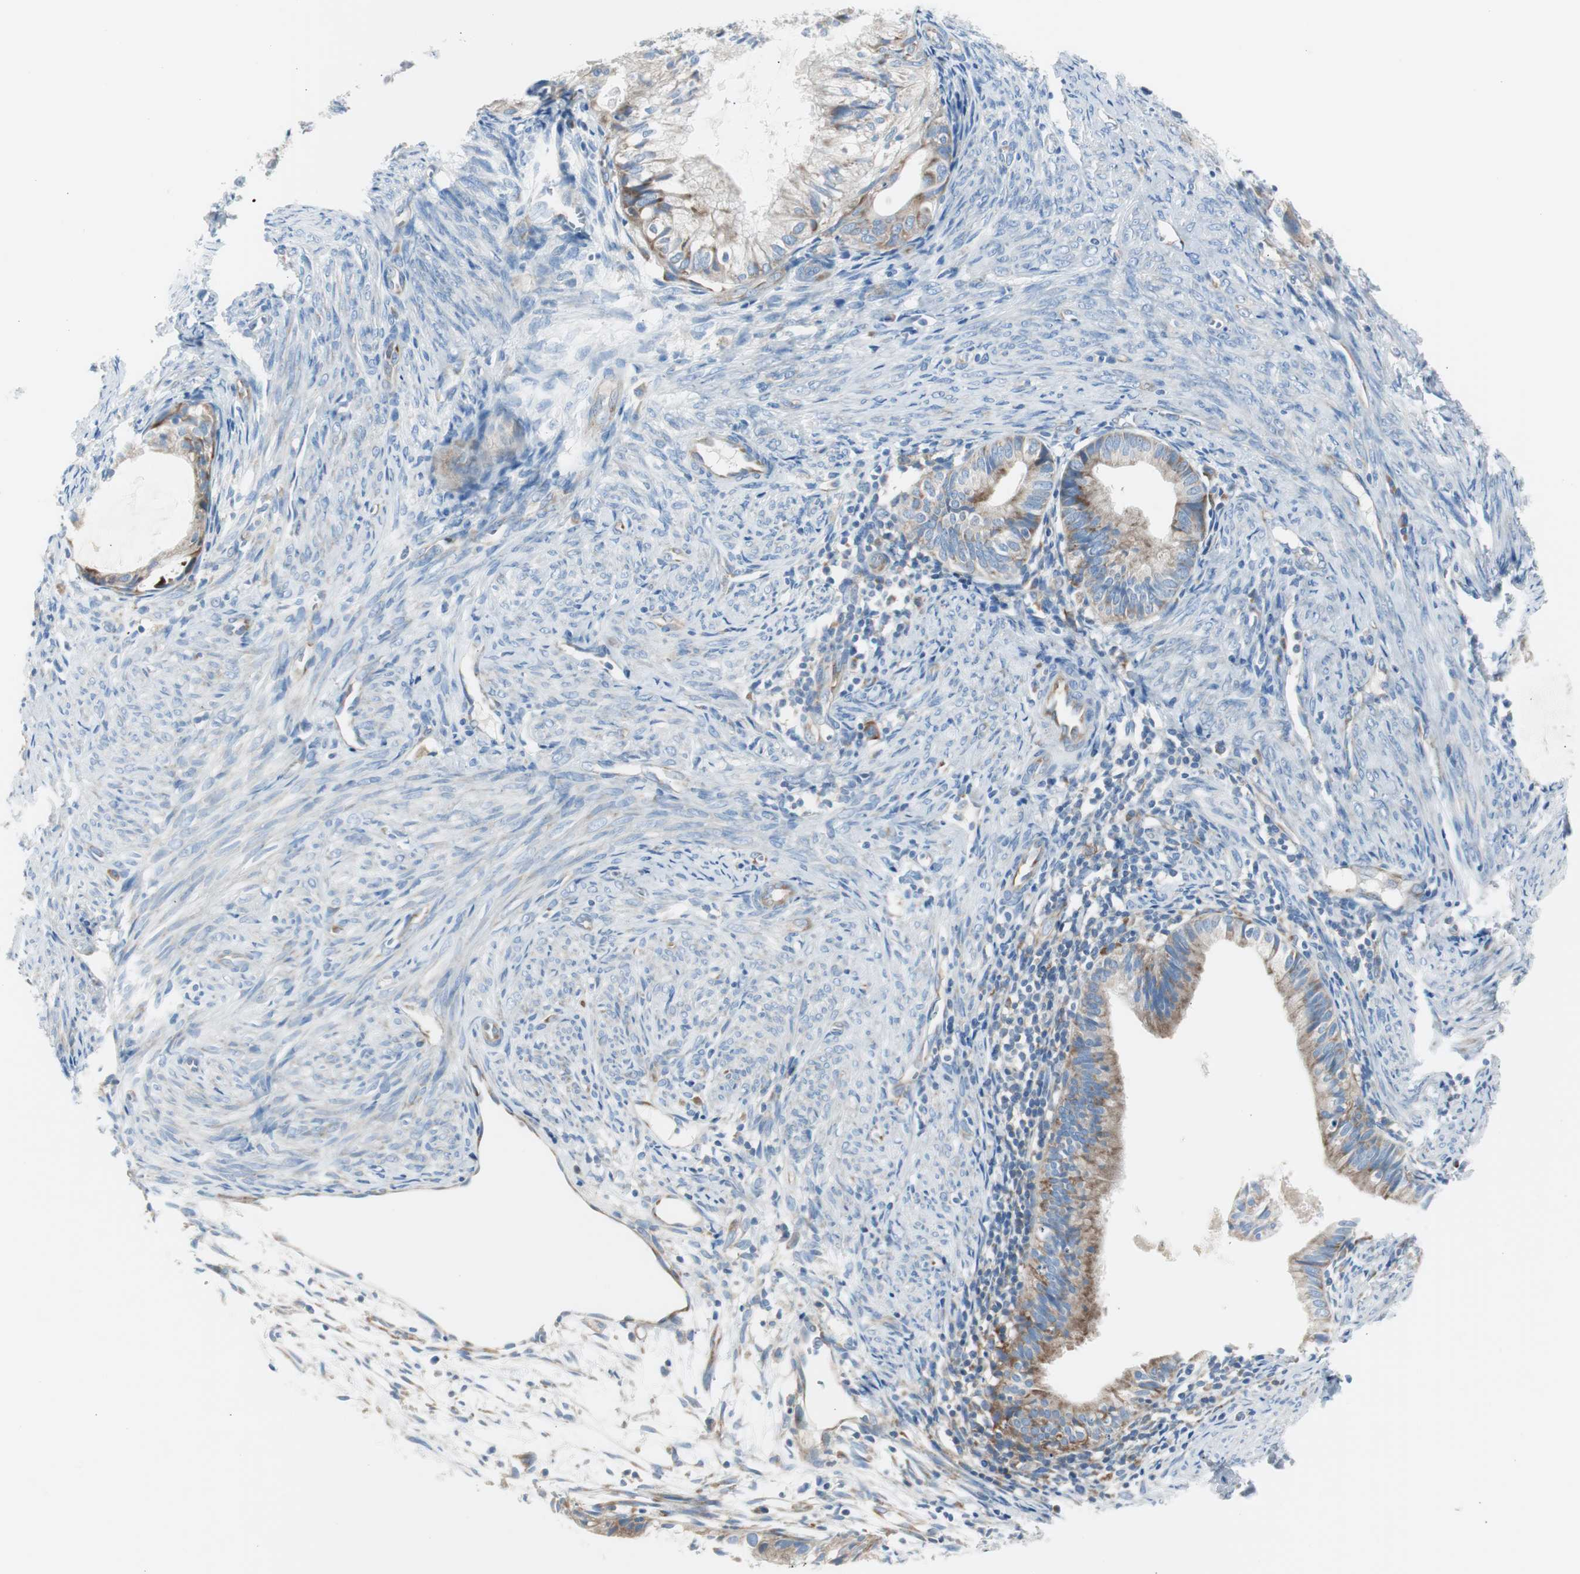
{"staining": {"intensity": "moderate", "quantity": ">75%", "location": "cytoplasmic/membranous"}, "tissue": "cervical cancer", "cell_type": "Tumor cells", "image_type": "cancer", "snomed": [{"axis": "morphology", "description": "Normal tissue, NOS"}, {"axis": "morphology", "description": "Adenocarcinoma, NOS"}, {"axis": "topography", "description": "Cervix"}, {"axis": "topography", "description": "Endometrium"}], "caption": "Brown immunohistochemical staining in cervical cancer (adenocarcinoma) displays moderate cytoplasmic/membranous expression in about >75% of tumor cells.", "gene": "RPS12", "patient": {"sex": "female", "age": 86}}